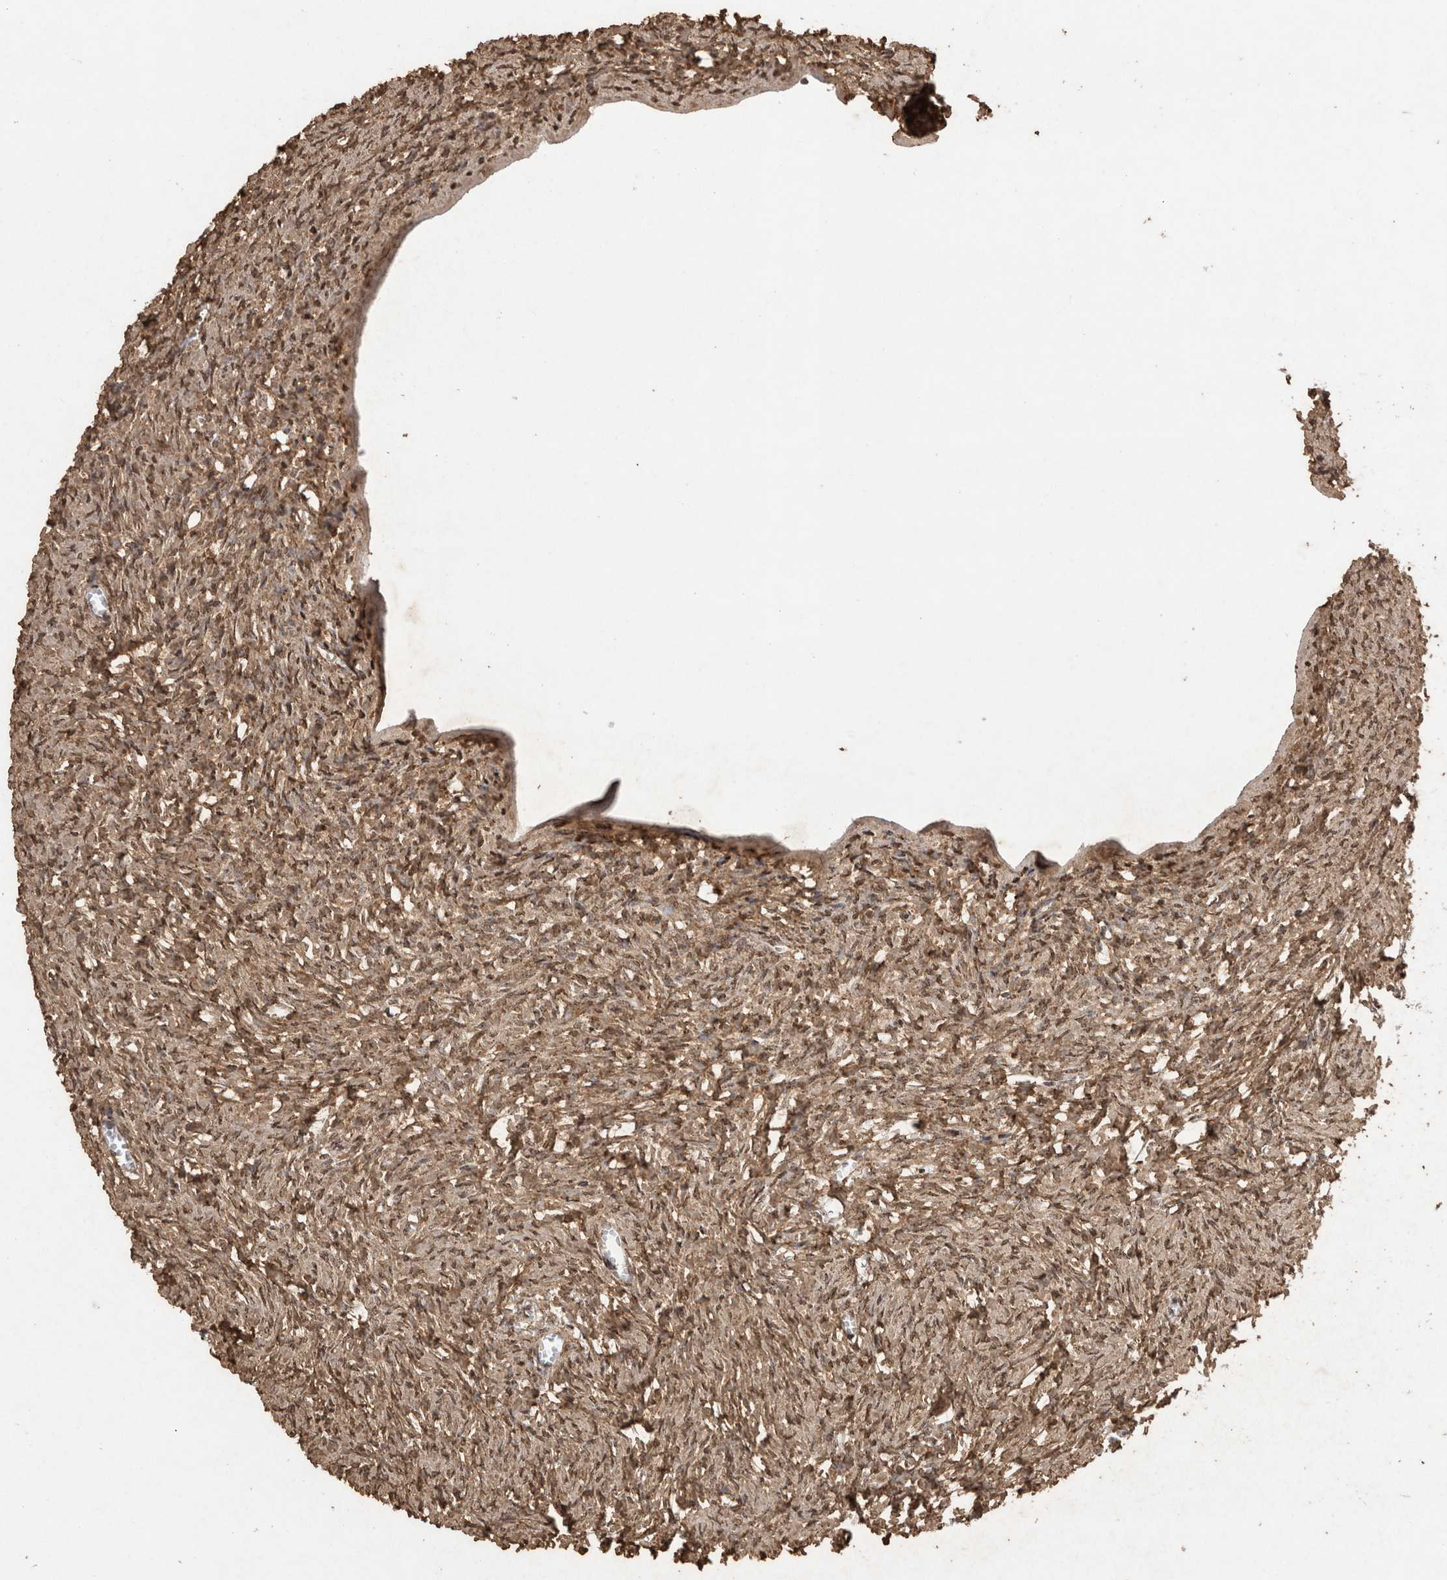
{"staining": {"intensity": "negative", "quantity": "none", "location": "none"}, "tissue": "ovary", "cell_type": "Follicle cells", "image_type": "normal", "snomed": [{"axis": "morphology", "description": "Normal tissue, NOS"}, {"axis": "topography", "description": "Ovary"}], "caption": "This image is of unremarkable ovary stained with IHC to label a protein in brown with the nuclei are counter-stained blue. There is no positivity in follicle cells. (Immunohistochemistry, brightfield microscopy, high magnification).", "gene": "C1QTNF5", "patient": {"sex": "female", "age": 27}}